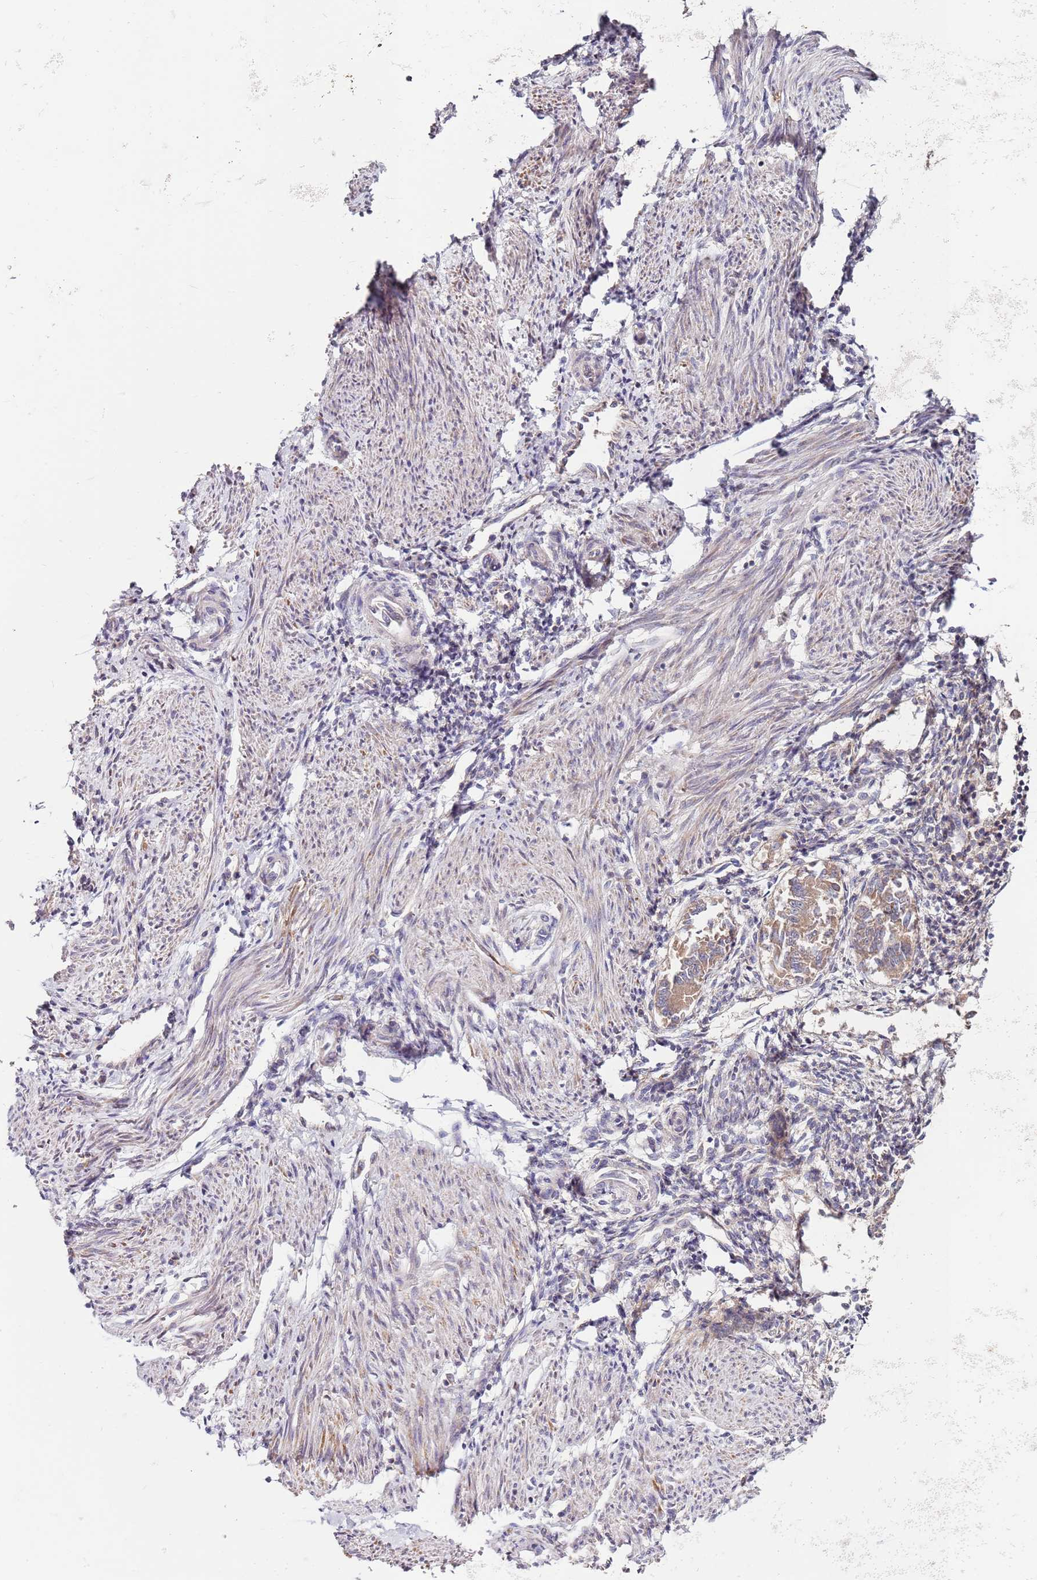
{"staining": {"intensity": "negative", "quantity": "none", "location": "none"}, "tissue": "endometrium", "cell_type": "Cells in endometrial stroma", "image_type": "normal", "snomed": [{"axis": "morphology", "description": "Normal tissue, NOS"}, {"axis": "topography", "description": "Uterus"}, {"axis": "topography", "description": "Endometrium"}], "caption": "Immunohistochemistry image of unremarkable endometrium stained for a protein (brown), which demonstrates no staining in cells in endometrial stroma.", "gene": "CNOT9", "patient": {"sex": "female", "age": 48}}